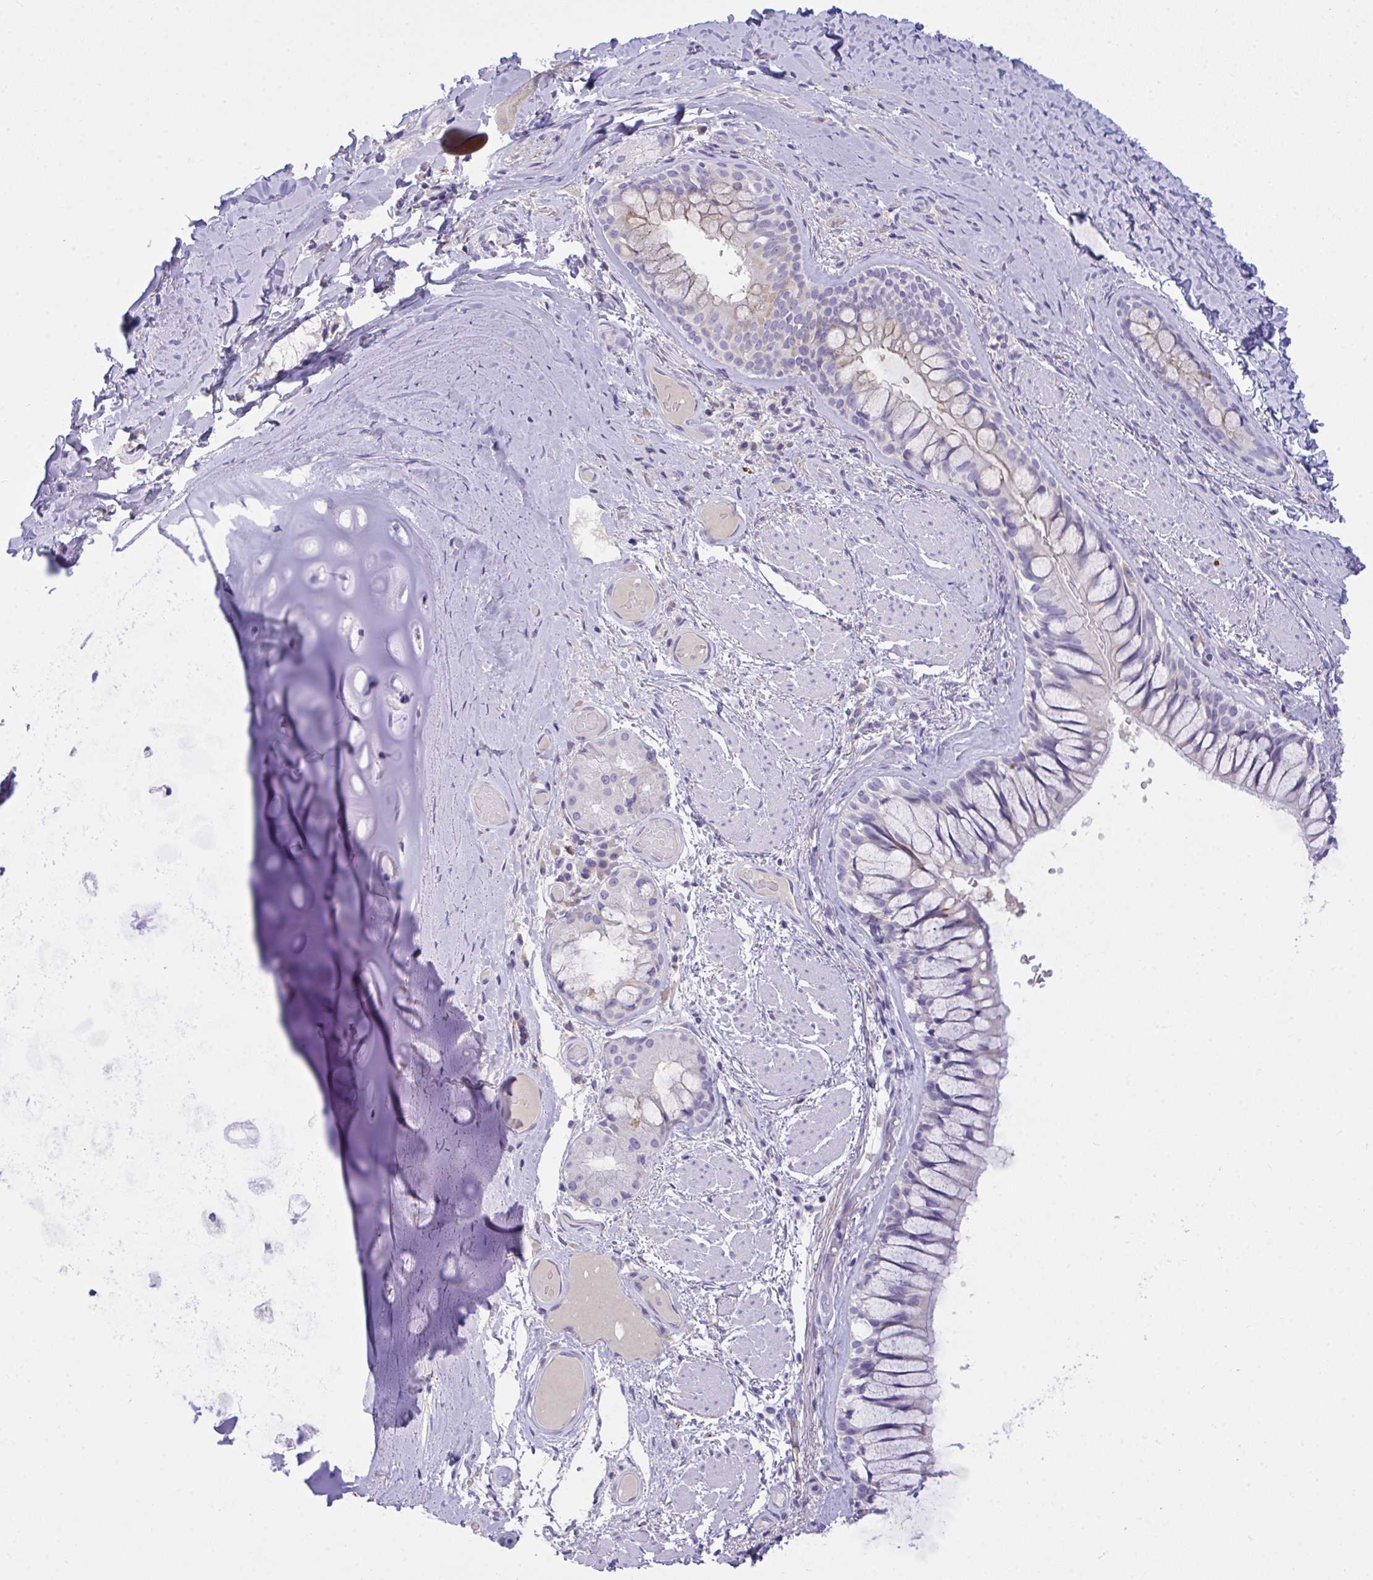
{"staining": {"intensity": "negative", "quantity": "none", "location": "none"}, "tissue": "adipose tissue", "cell_type": "Adipocytes", "image_type": "normal", "snomed": [{"axis": "morphology", "description": "Normal tissue, NOS"}, {"axis": "topography", "description": "Cartilage tissue"}, {"axis": "topography", "description": "Bronchus"}], "caption": "An immunohistochemistry (IHC) micrograph of normal adipose tissue is shown. There is no staining in adipocytes of adipose tissue. The staining is performed using DAB brown chromogen with nuclei counter-stained in using hematoxylin.", "gene": "SEMA6B", "patient": {"sex": "male", "age": 64}}